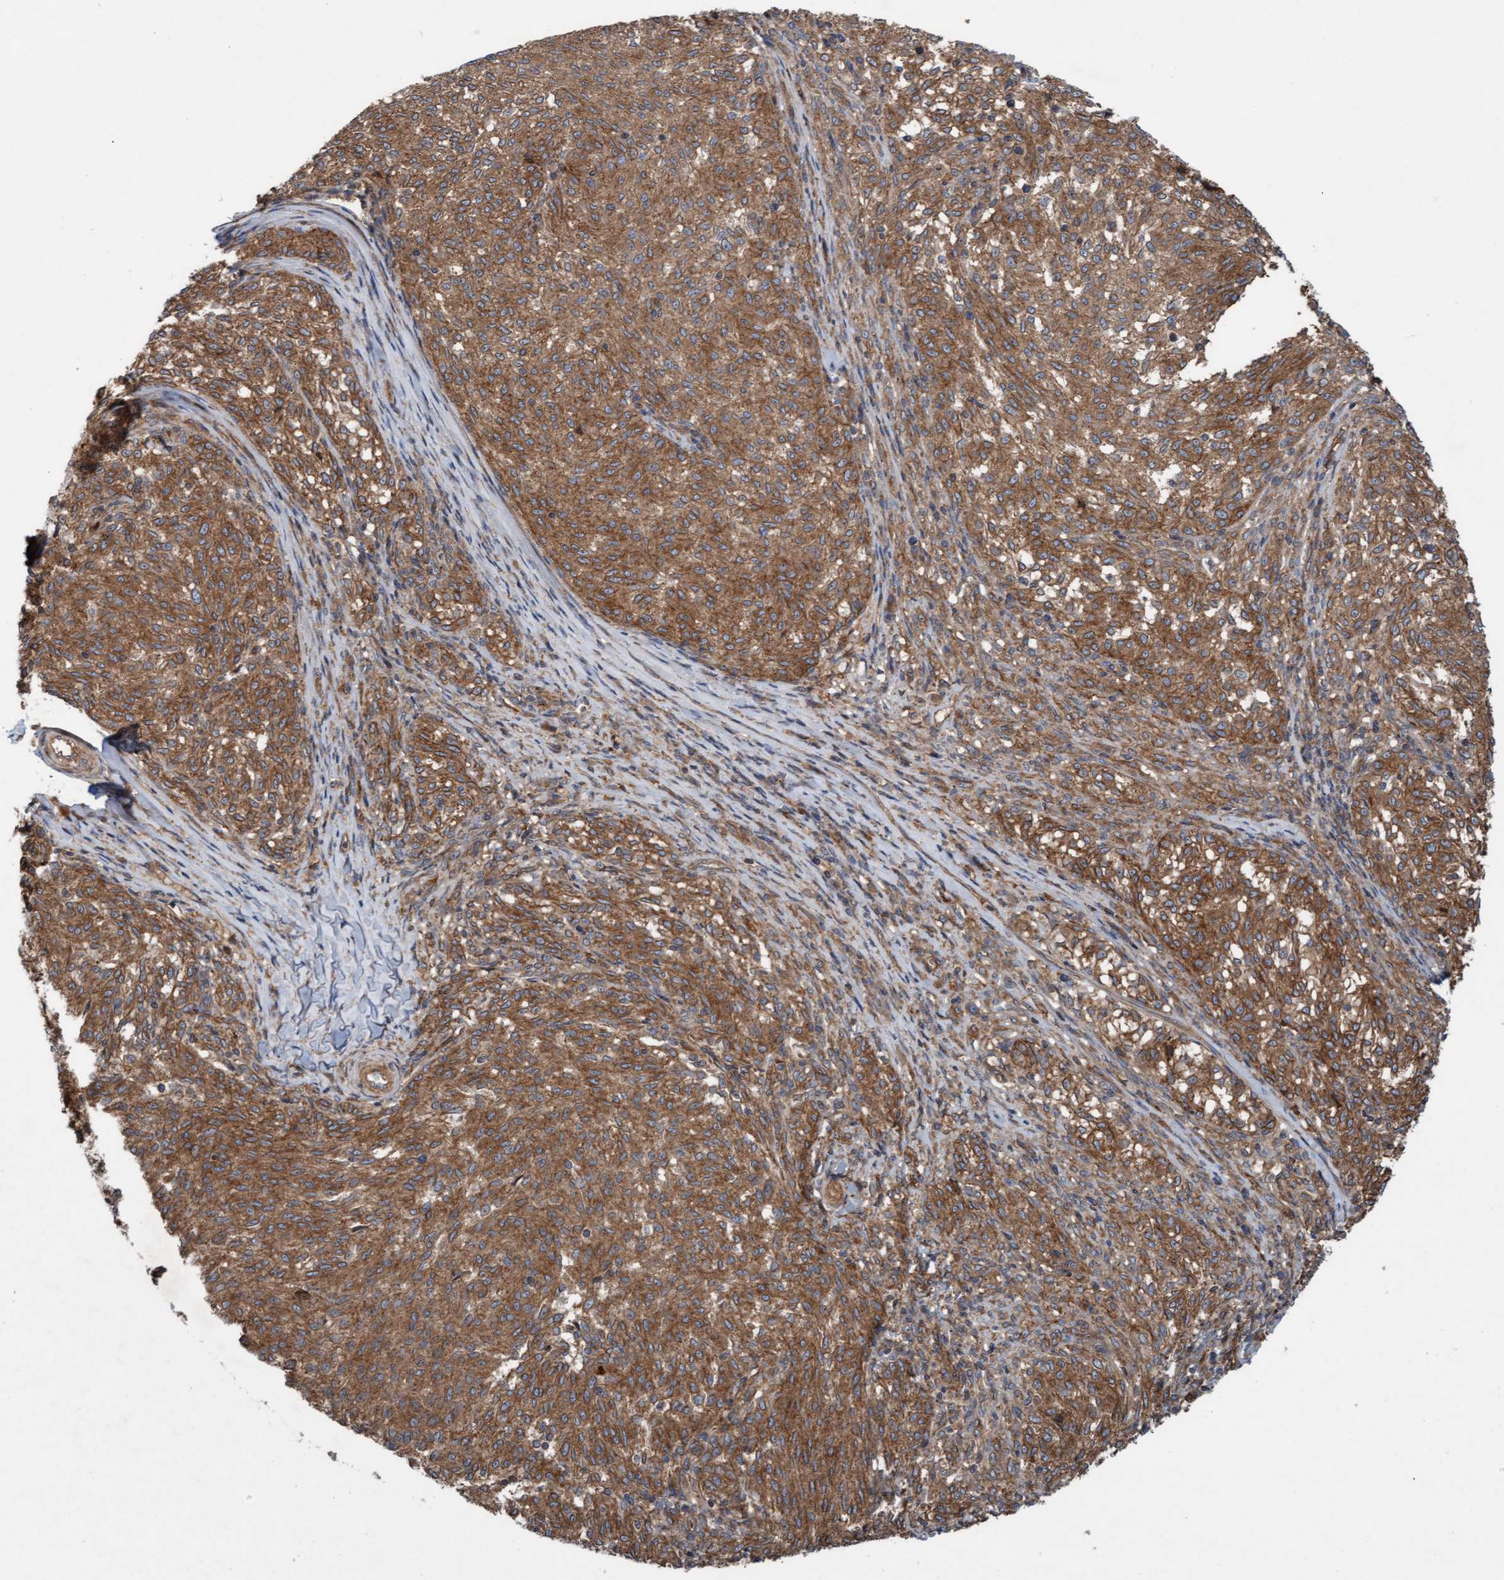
{"staining": {"intensity": "moderate", "quantity": ">75%", "location": "cytoplasmic/membranous"}, "tissue": "melanoma", "cell_type": "Tumor cells", "image_type": "cancer", "snomed": [{"axis": "morphology", "description": "Malignant melanoma, NOS"}, {"axis": "topography", "description": "Skin"}], "caption": "Malignant melanoma tissue displays moderate cytoplasmic/membranous expression in about >75% of tumor cells, visualized by immunohistochemistry.", "gene": "ERAL1", "patient": {"sex": "female", "age": 72}}